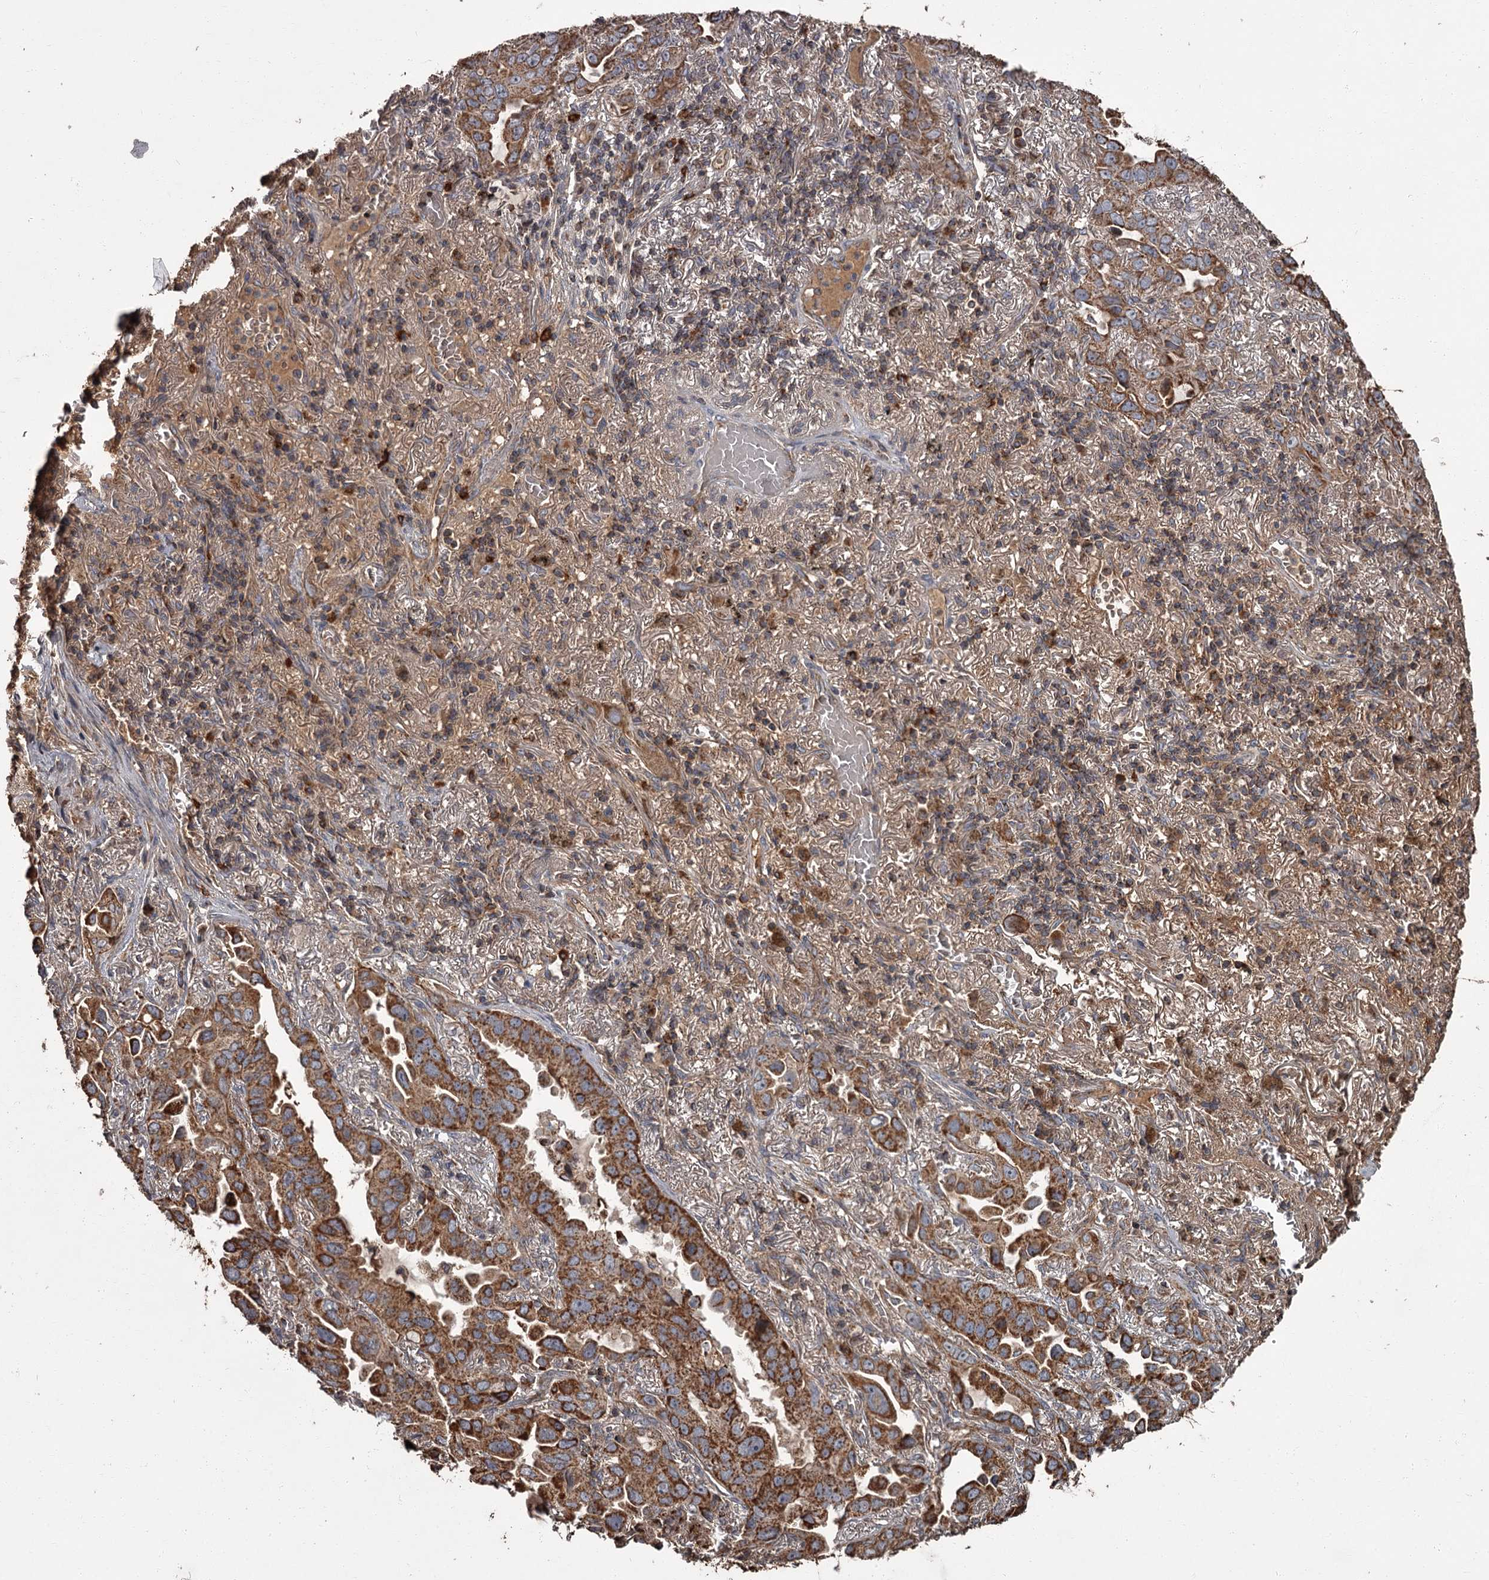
{"staining": {"intensity": "strong", "quantity": ">75%", "location": "cytoplasmic/membranous"}, "tissue": "lung cancer", "cell_type": "Tumor cells", "image_type": "cancer", "snomed": [{"axis": "morphology", "description": "Adenocarcinoma, NOS"}, {"axis": "topography", "description": "Lung"}], "caption": "The histopathology image reveals a brown stain indicating the presence of a protein in the cytoplasmic/membranous of tumor cells in lung cancer.", "gene": "THAP9", "patient": {"sex": "male", "age": 64}}